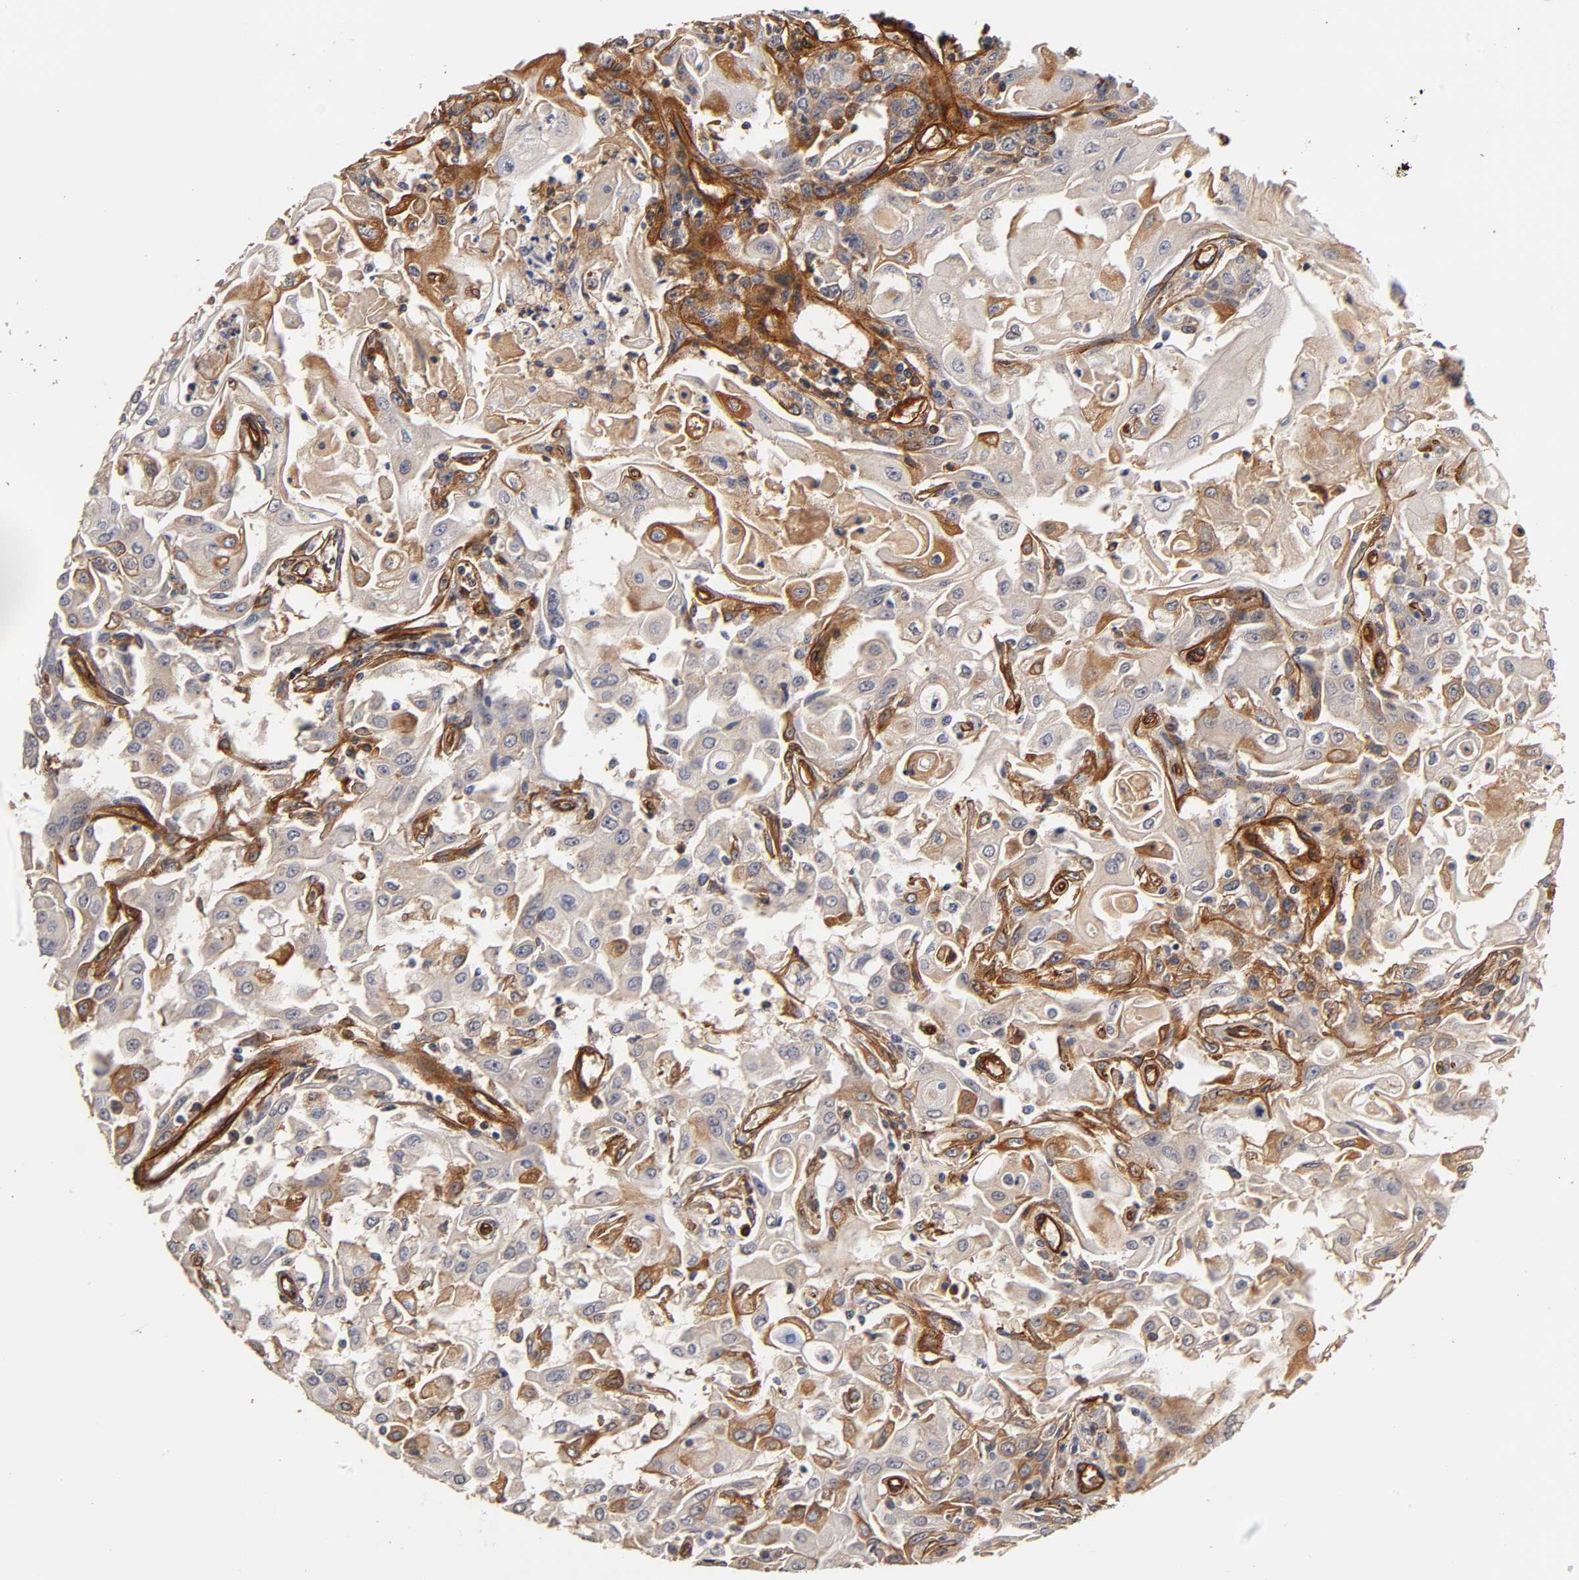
{"staining": {"intensity": "moderate", "quantity": "<25%", "location": "cytoplasmic/membranous"}, "tissue": "head and neck cancer", "cell_type": "Tumor cells", "image_type": "cancer", "snomed": [{"axis": "morphology", "description": "Squamous cell carcinoma, NOS"}, {"axis": "topography", "description": "Oral tissue"}, {"axis": "topography", "description": "Head-Neck"}], "caption": "Human head and neck squamous cell carcinoma stained for a protein (brown) shows moderate cytoplasmic/membranous positive positivity in approximately <25% of tumor cells.", "gene": "LAMB1", "patient": {"sex": "female", "age": 76}}